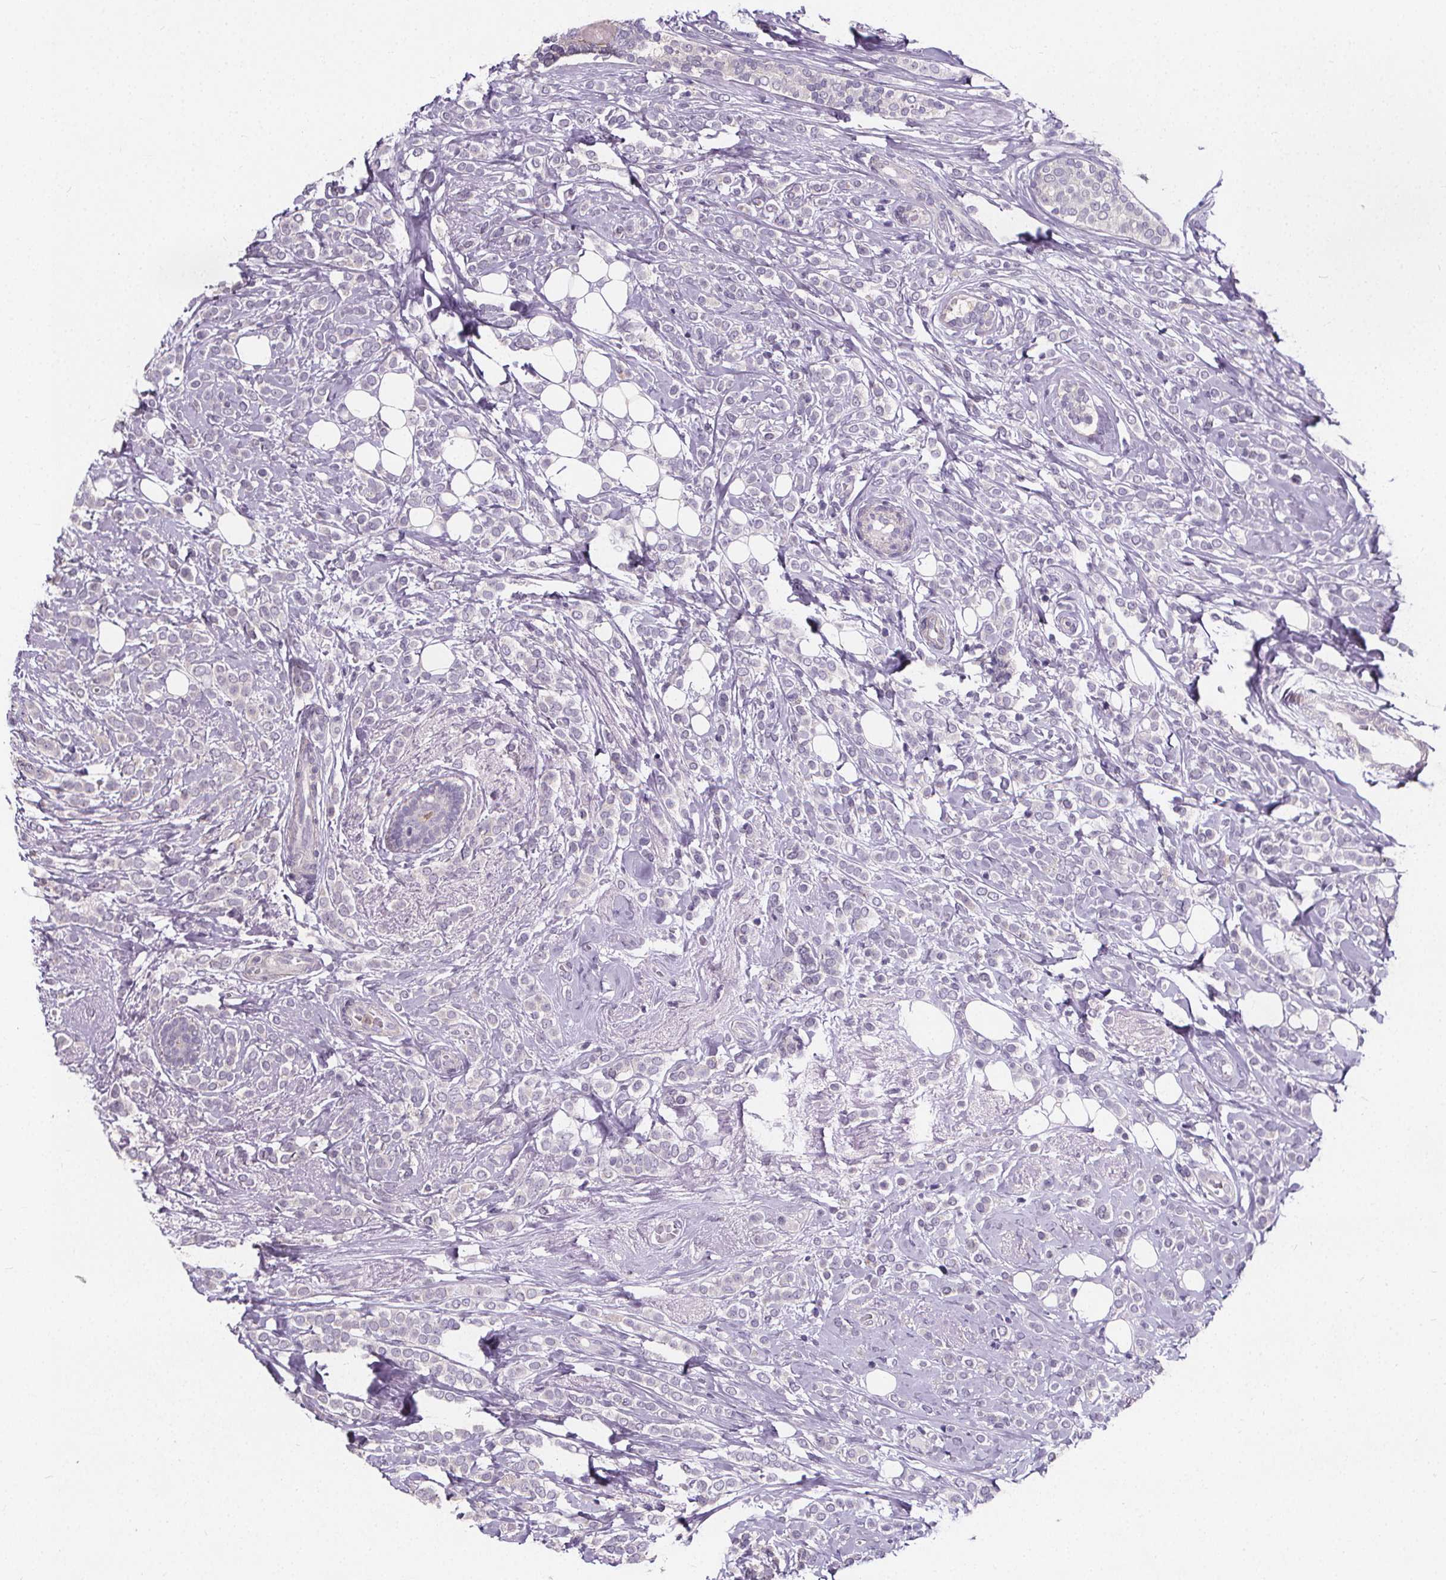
{"staining": {"intensity": "negative", "quantity": "none", "location": "none"}, "tissue": "breast cancer", "cell_type": "Tumor cells", "image_type": "cancer", "snomed": [{"axis": "morphology", "description": "Lobular carcinoma"}, {"axis": "topography", "description": "Breast"}], "caption": "Immunohistochemistry (IHC) micrograph of neoplastic tissue: breast lobular carcinoma stained with DAB shows no significant protein expression in tumor cells.", "gene": "ATP6V1D", "patient": {"sex": "female", "age": 49}}